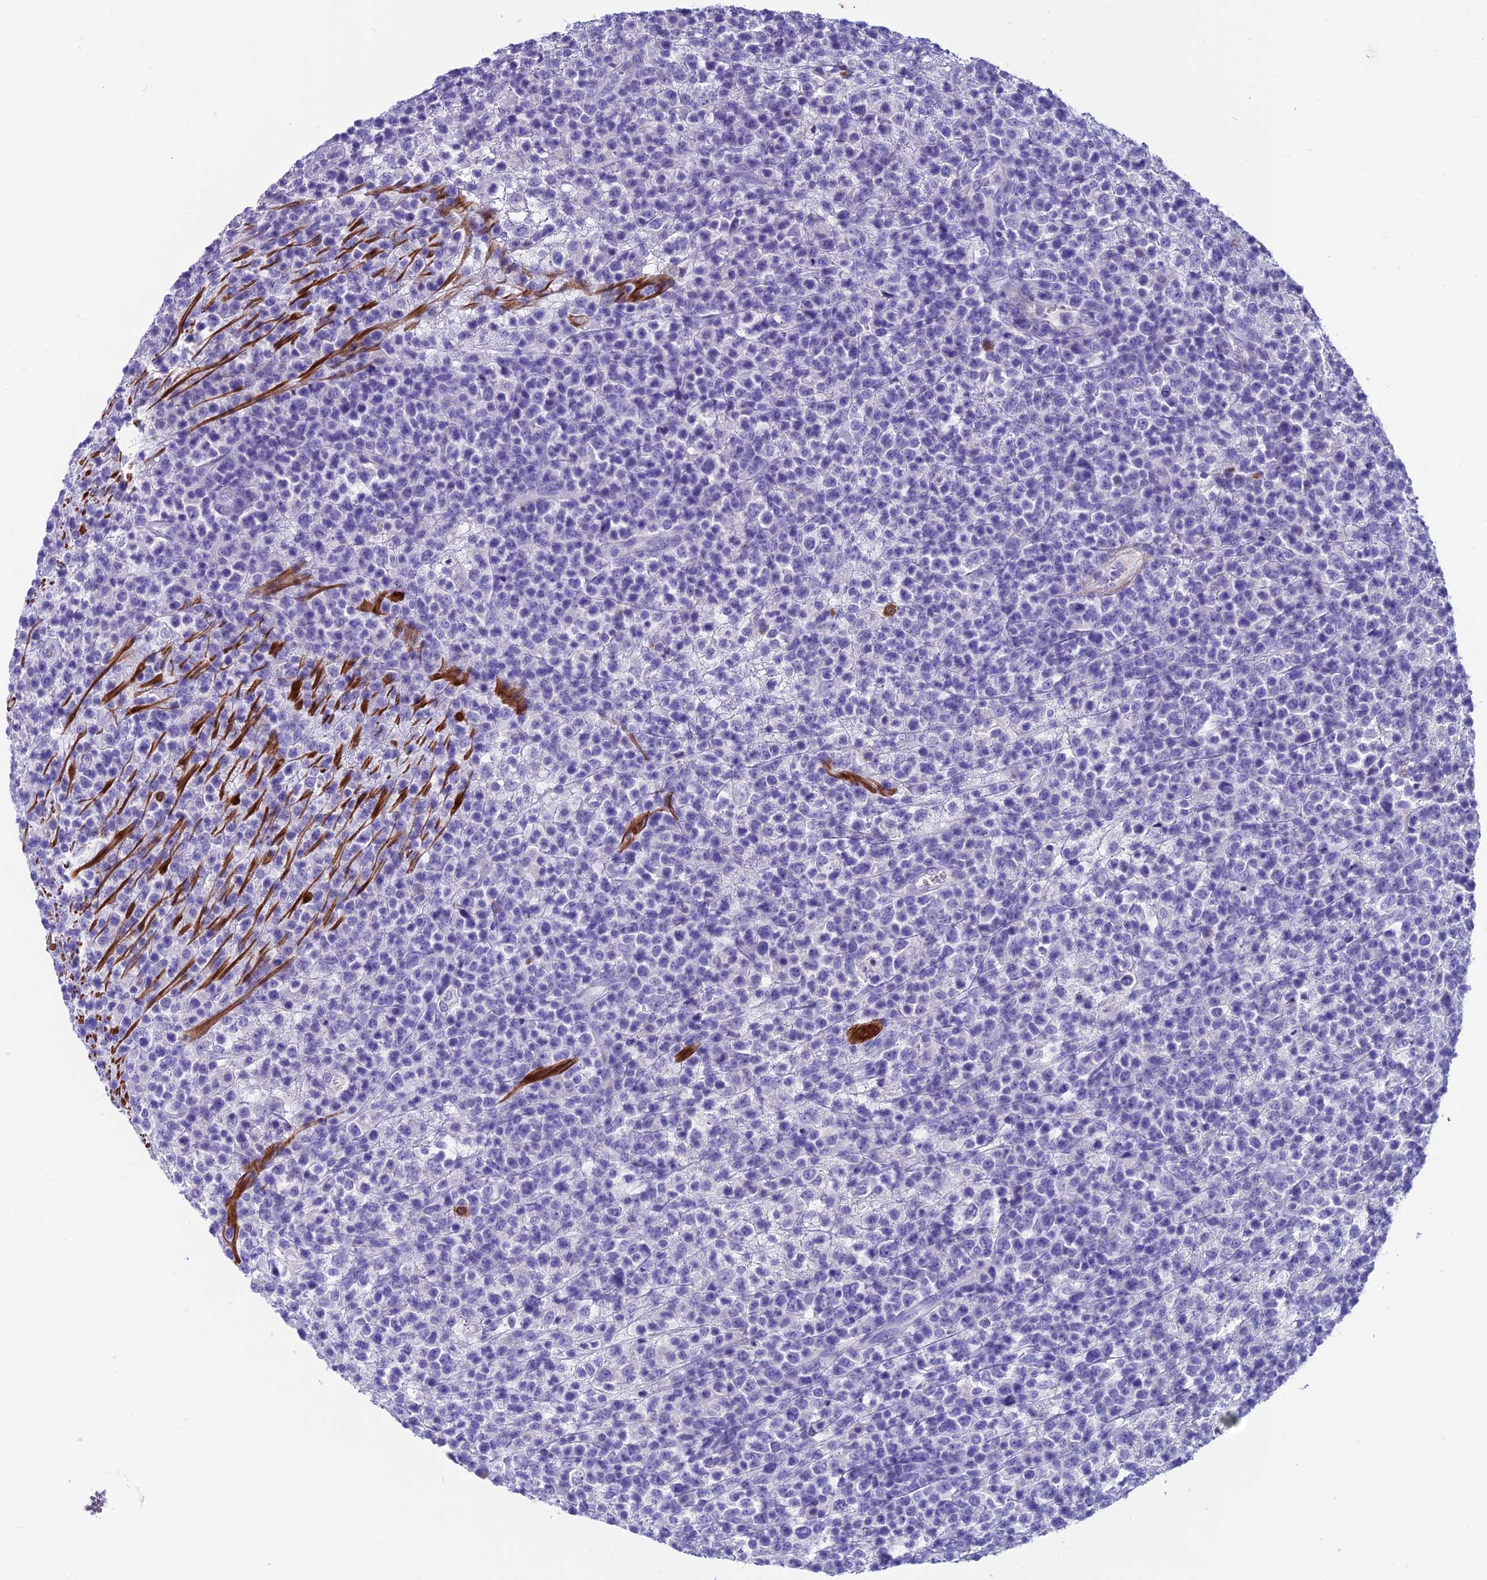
{"staining": {"intensity": "negative", "quantity": "none", "location": "none"}, "tissue": "lymphoma", "cell_type": "Tumor cells", "image_type": "cancer", "snomed": [{"axis": "morphology", "description": "Malignant lymphoma, non-Hodgkin's type, High grade"}, {"axis": "topography", "description": "Colon"}], "caption": "The micrograph demonstrates no staining of tumor cells in lymphoma.", "gene": "GNG11", "patient": {"sex": "female", "age": 53}}